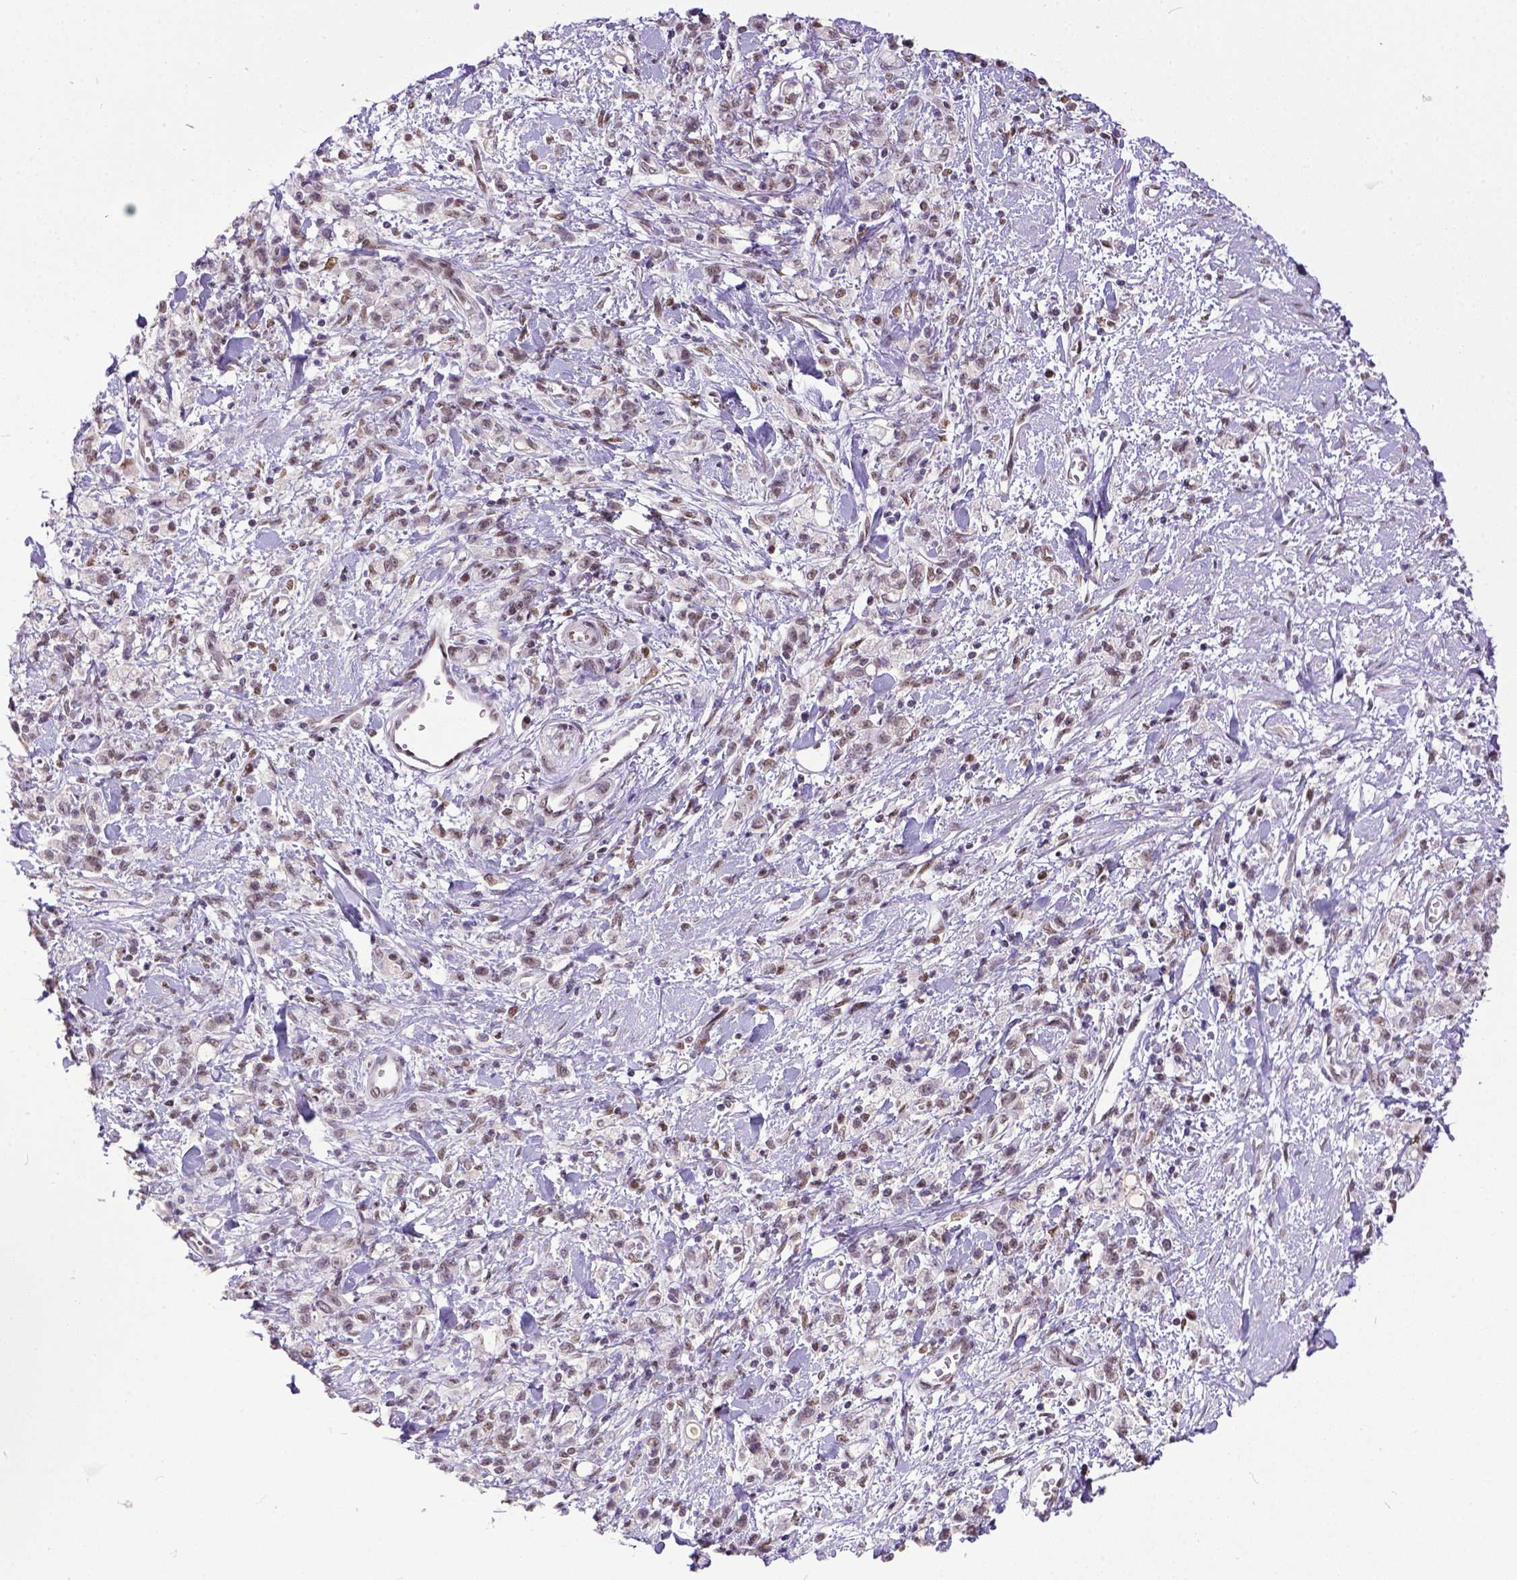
{"staining": {"intensity": "weak", "quantity": ">75%", "location": "nuclear"}, "tissue": "stomach cancer", "cell_type": "Tumor cells", "image_type": "cancer", "snomed": [{"axis": "morphology", "description": "Adenocarcinoma, NOS"}, {"axis": "topography", "description": "Stomach"}], "caption": "High-magnification brightfield microscopy of stomach cancer (adenocarcinoma) stained with DAB (brown) and counterstained with hematoxylin (blue). tumor cells exhibit weak nuclear staining is present in about>75% of cells.", "gene": "ERCC1", "patient": {"sex": "male", "age": 77}}